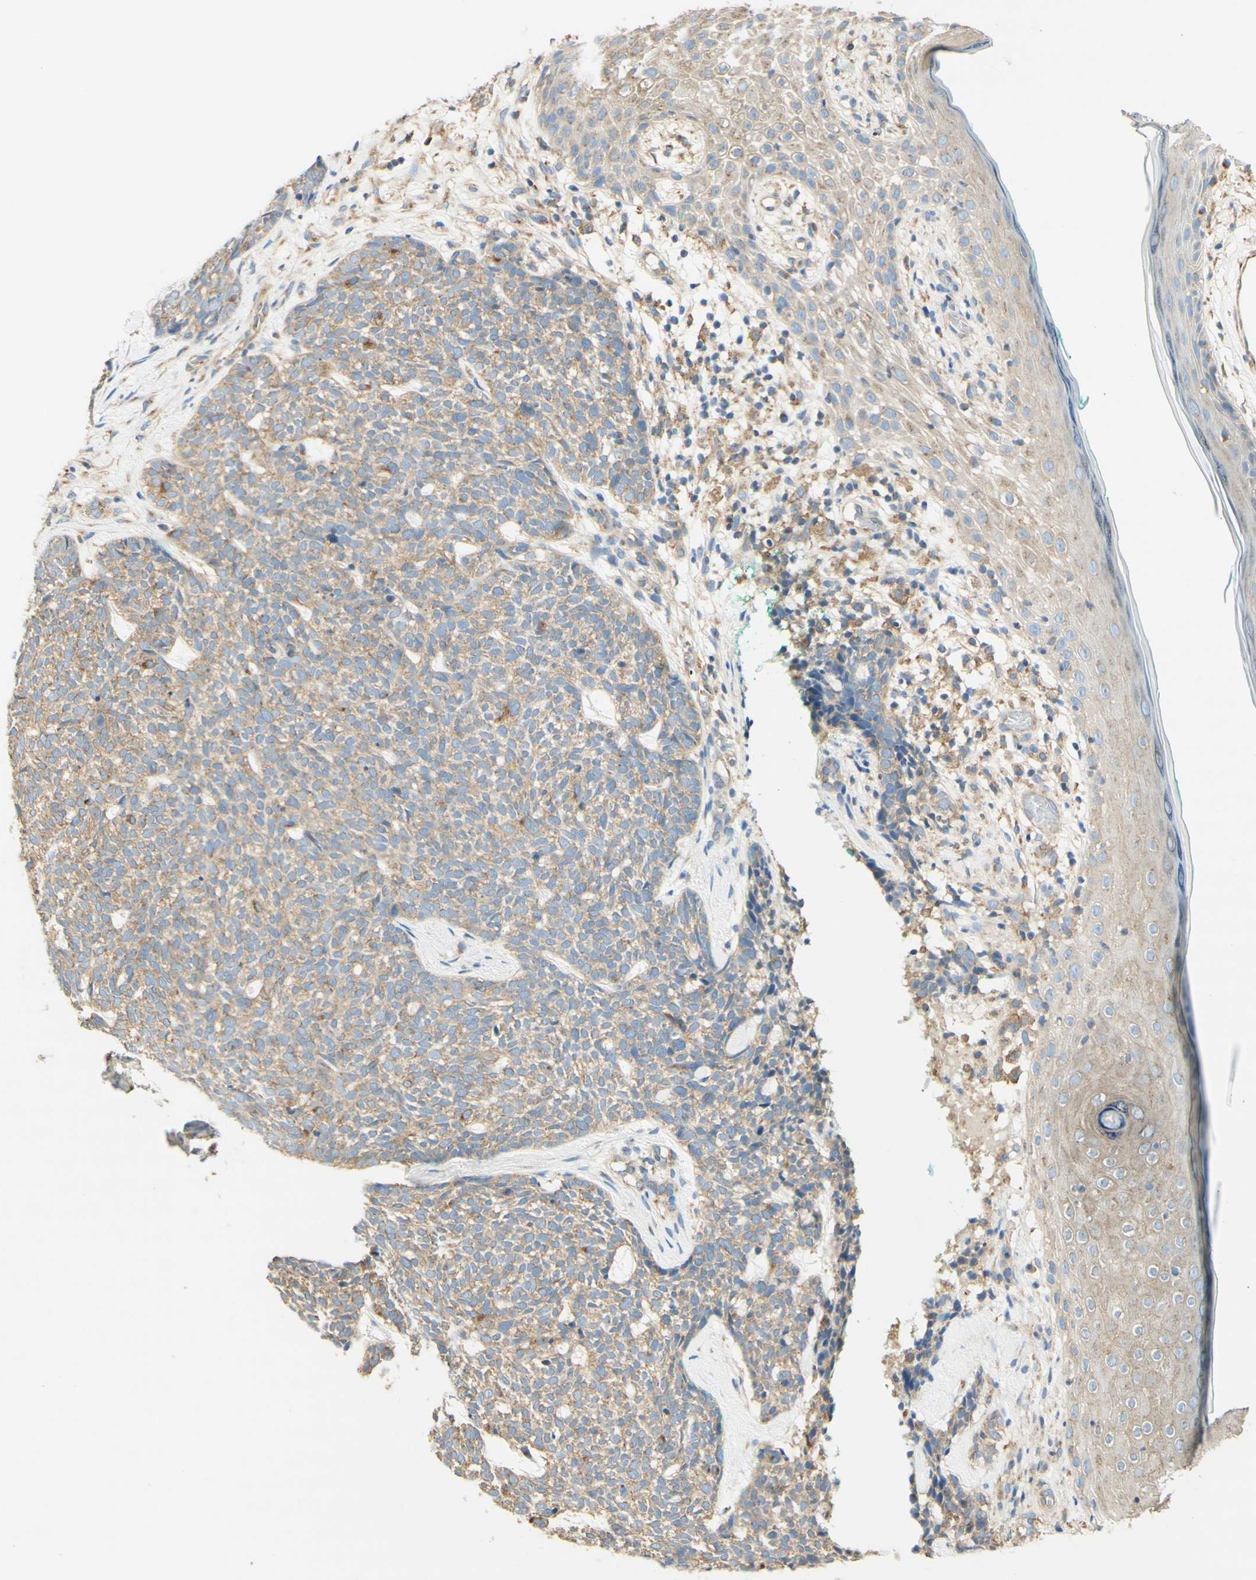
{"staining": {"intensity": "weak", "quantity": "25%-75%", "location": "cytoplasmic/membranous"}, "tissue": "skin cancer", "cell_type": "Tumor cells", "image_type": "cancer", "snomed": [{"axis": "morphology", "description": "Basal cell carcinoma"}, {"axis": "topography", "description": "Skin"}], "caption": "Human basal cell carcinoma (skin) stained with a brown dye shows weak cytoplasmic/membranous positive expression in about 25%-75% of tumor cells.", "gene": "CLTC", "patient": {"sex": "female", "age": 84}}